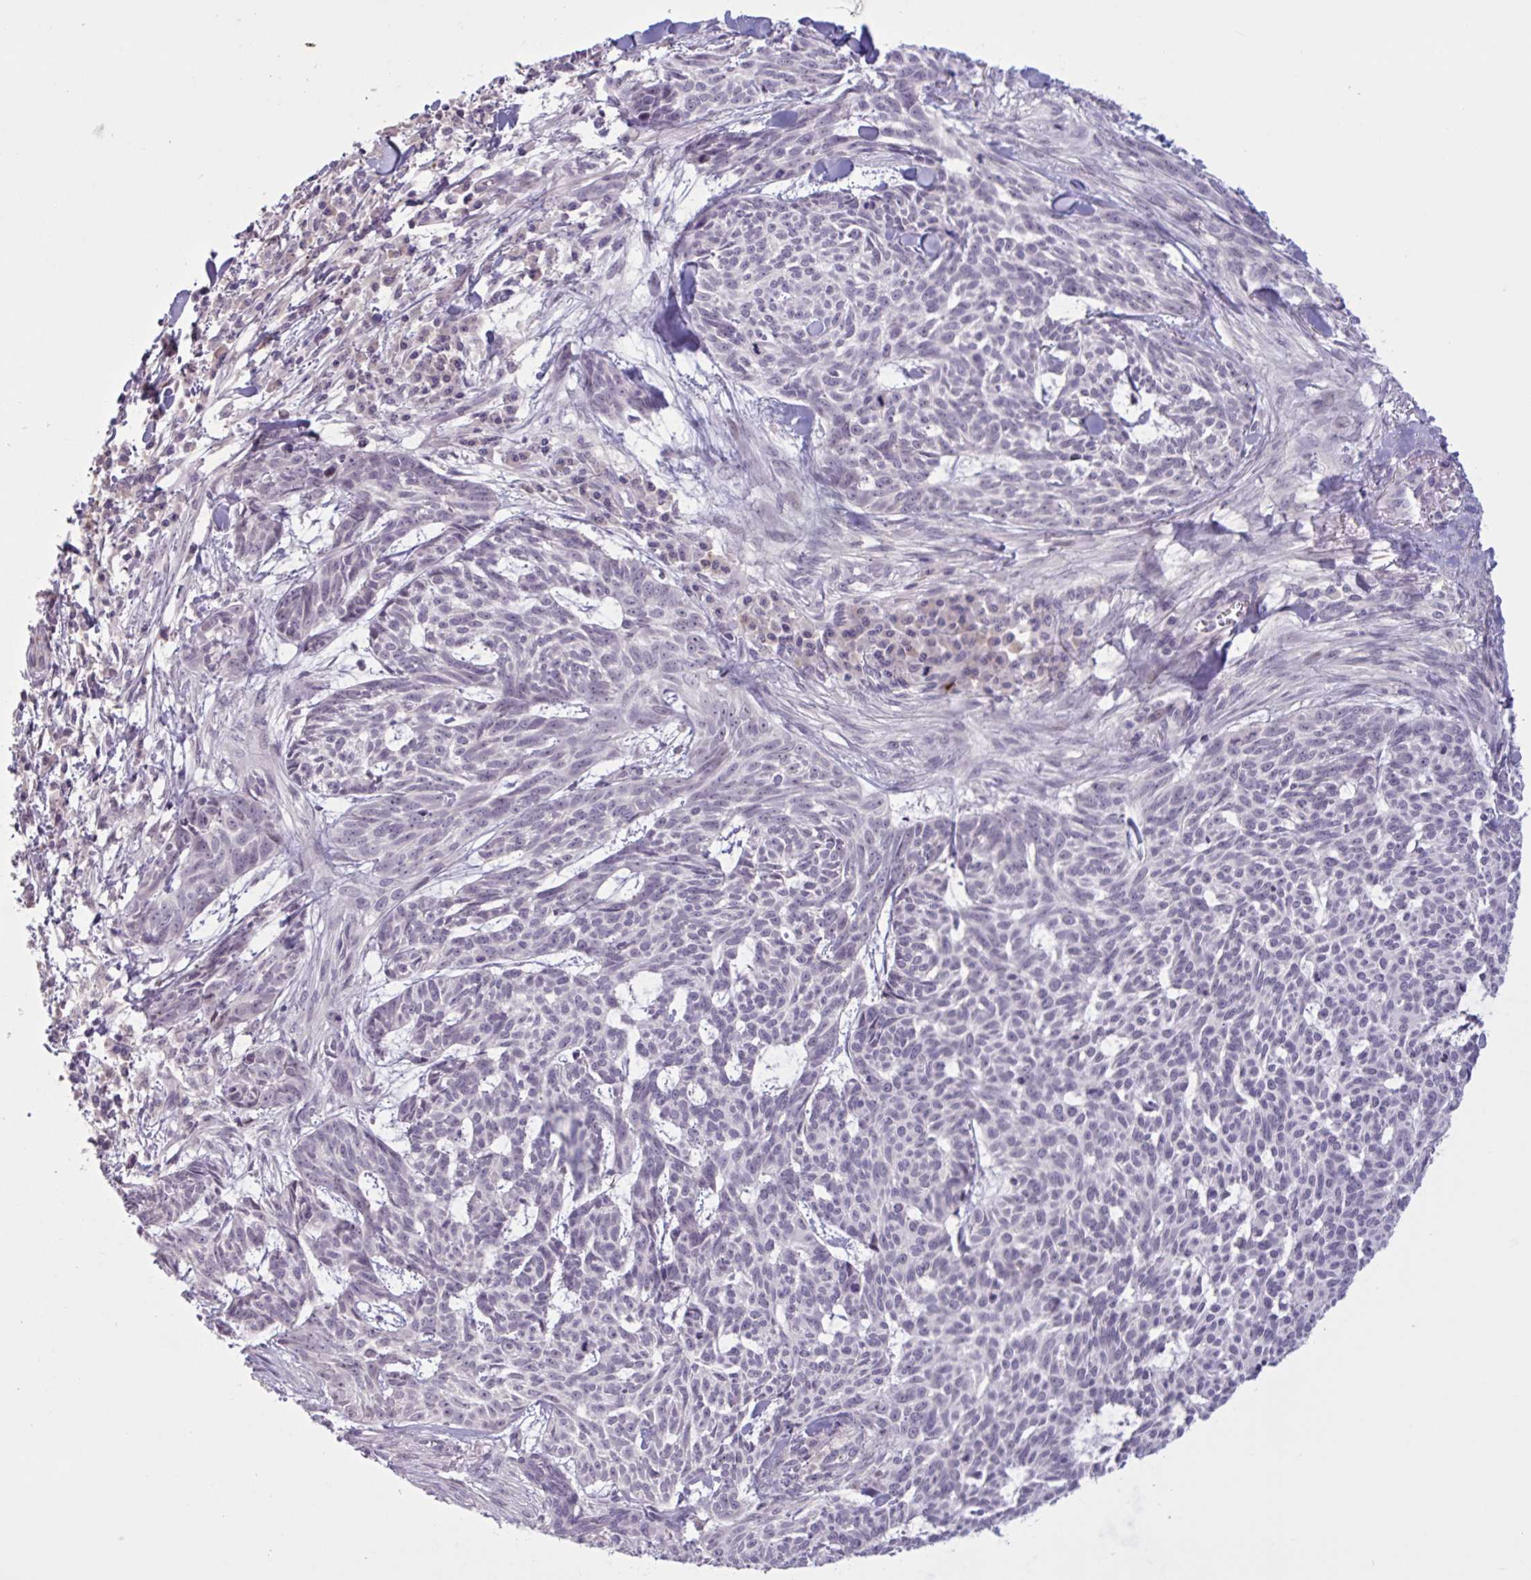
{"staining": {"intensity": "negative", "quantity": "none", "location": "none"}, "tissue": "skin cancer", "cell_type": "Tumor cells", "image_type": "cancer", "snomed": [{"axis": "morphology", "description": "Basal cell carcinoma"}, {"axis": "topography", "description": "Skin"}], "caption": "Tumor cells are negative for brown protein staining in skin cancer (basal cell carcinoma). (DAB IHC with hematoxylin counter stain).", "gene": "RFPL4B", "patient": {"sex": "female", "age": 93}}